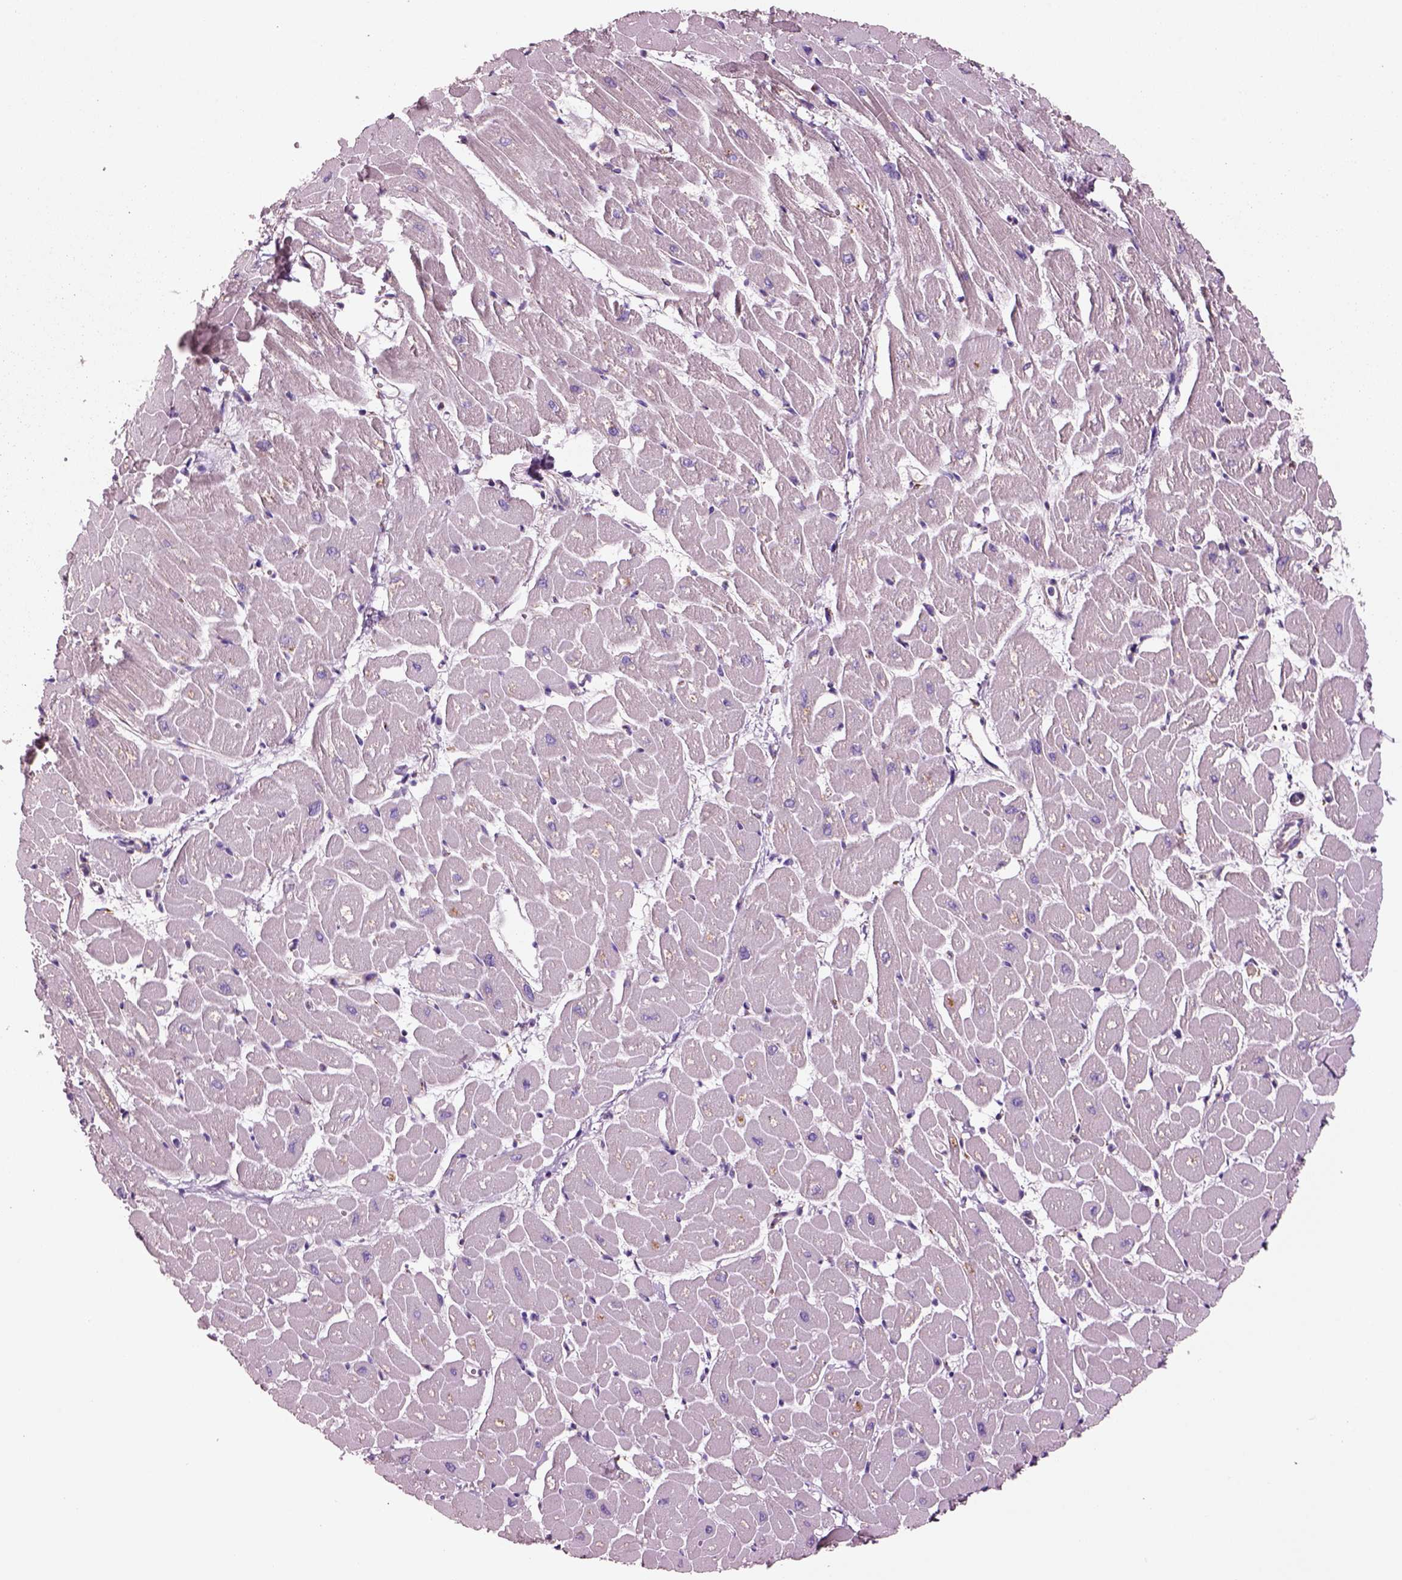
{"staining": {"intensity": "negative", "quantity": "none", "location": "none"}, "tissue": "heart muscle", "cell_type": "Cardiomyocytes", "image_type": "normal", "snomed": [{"axis": "morphology", "description": "Normal tissue, NOS"}, {"axis": "topography", "description": "Heart"}], "caption": "DAB (3,3'-diaminobenzidine) immunohistochemical staining of unremarkable human heart muscle demonstrates no significant staining in cardiomyocytes.", "gene": "SLC25A24", "patient": {"sex": "male", "age": 57}}